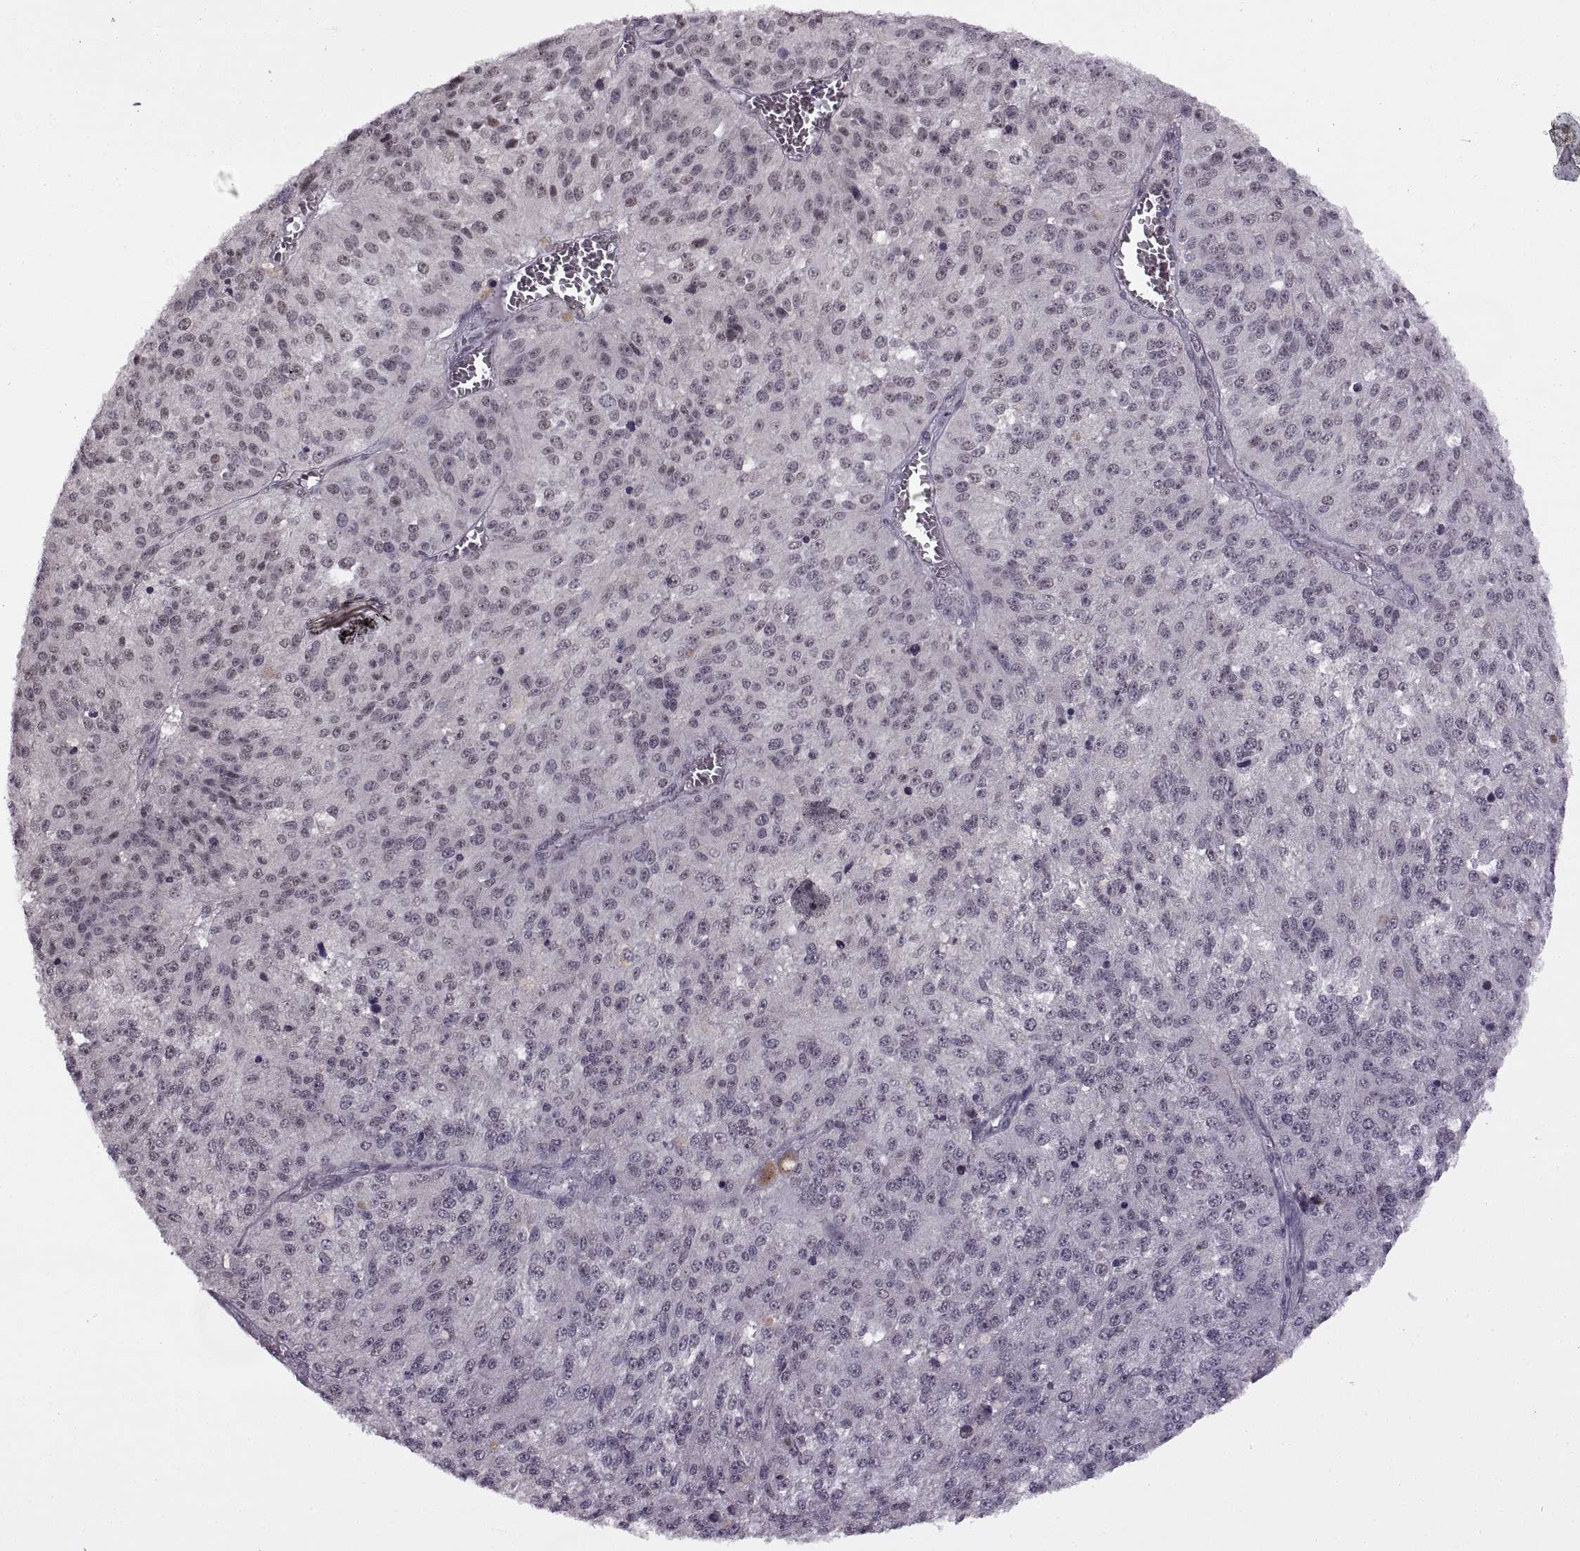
{"staining": {"intensity": "weak", "quantity": "<25%", "location": "nuclear"}, "tissue": "melanoma", "cell_type": "Tumor cells", "image_type": "cancer", "snomed": [{"axis": "morphology", "description": "Malignant melanoma, Metastatic site"}, {"axis": "topography", "description": "Lymph node"}], "caption": "IHC of melanoma reveals no positivity in tumor cells. (DAB IHC, high magnification).", "gene": "INTS3", "patient": {"sex": "female", "age": 64}}